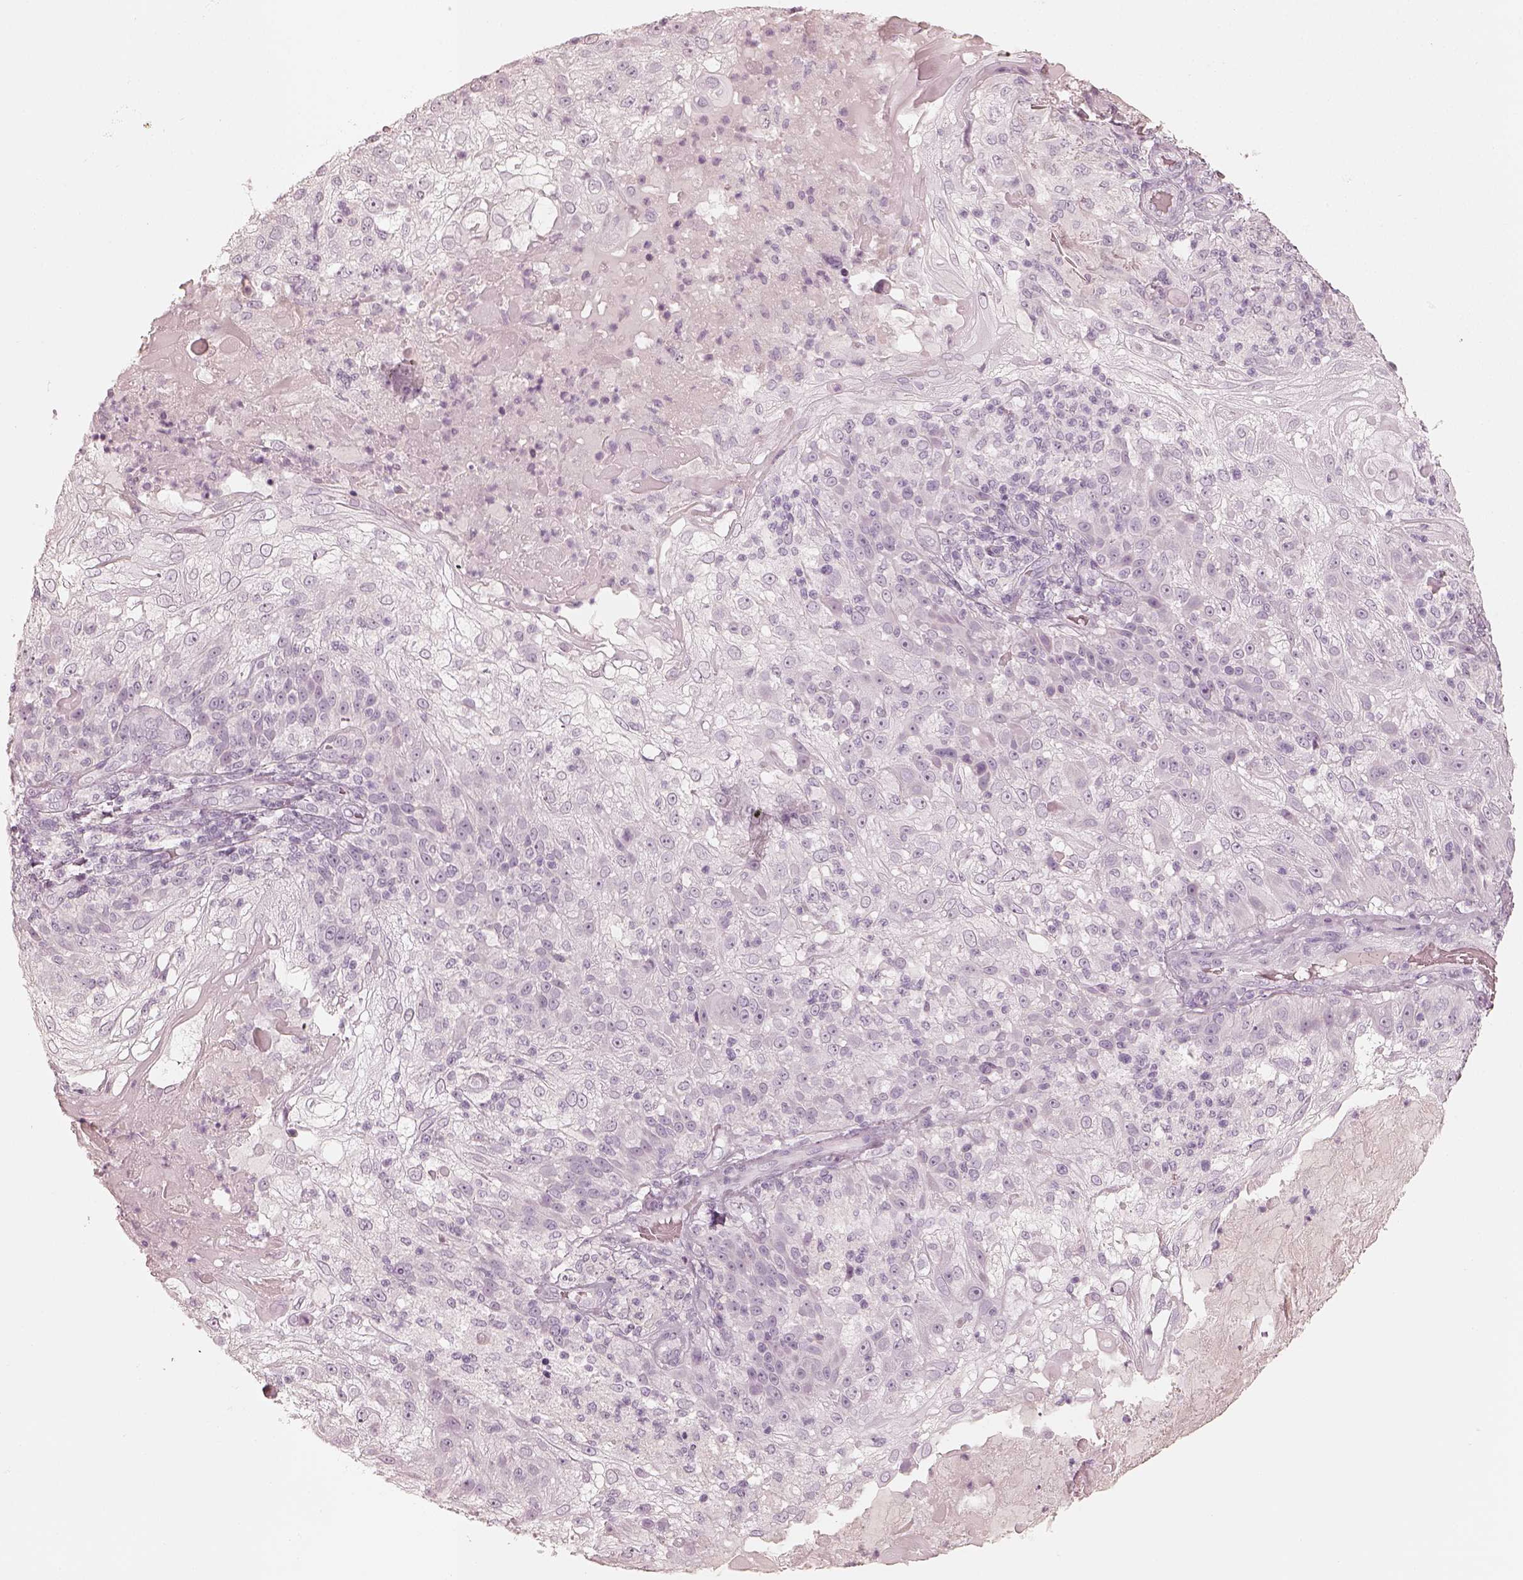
{"staining": {"intensity": "negative", "quantity": "none", "location": "none"}, "tissue": "skin cancer", "cell_type": "Tumor cells", "image_type": "cancer", "snomed": [{"axis": "morphology", "description": "Normal tissue, NOS"}, {"axis": "morphology", "description": "Squamous cell carcinoma, NOS"}, {"axis": "topography", "description": "Skin"}], "caption": "Immunohistochemical staining of skin cancer exhibits no significant positivity in tumor cells. Nuclei are stained in blue.", "gene": "KRT82", "patient": {"sex": "female", "age": 83}}